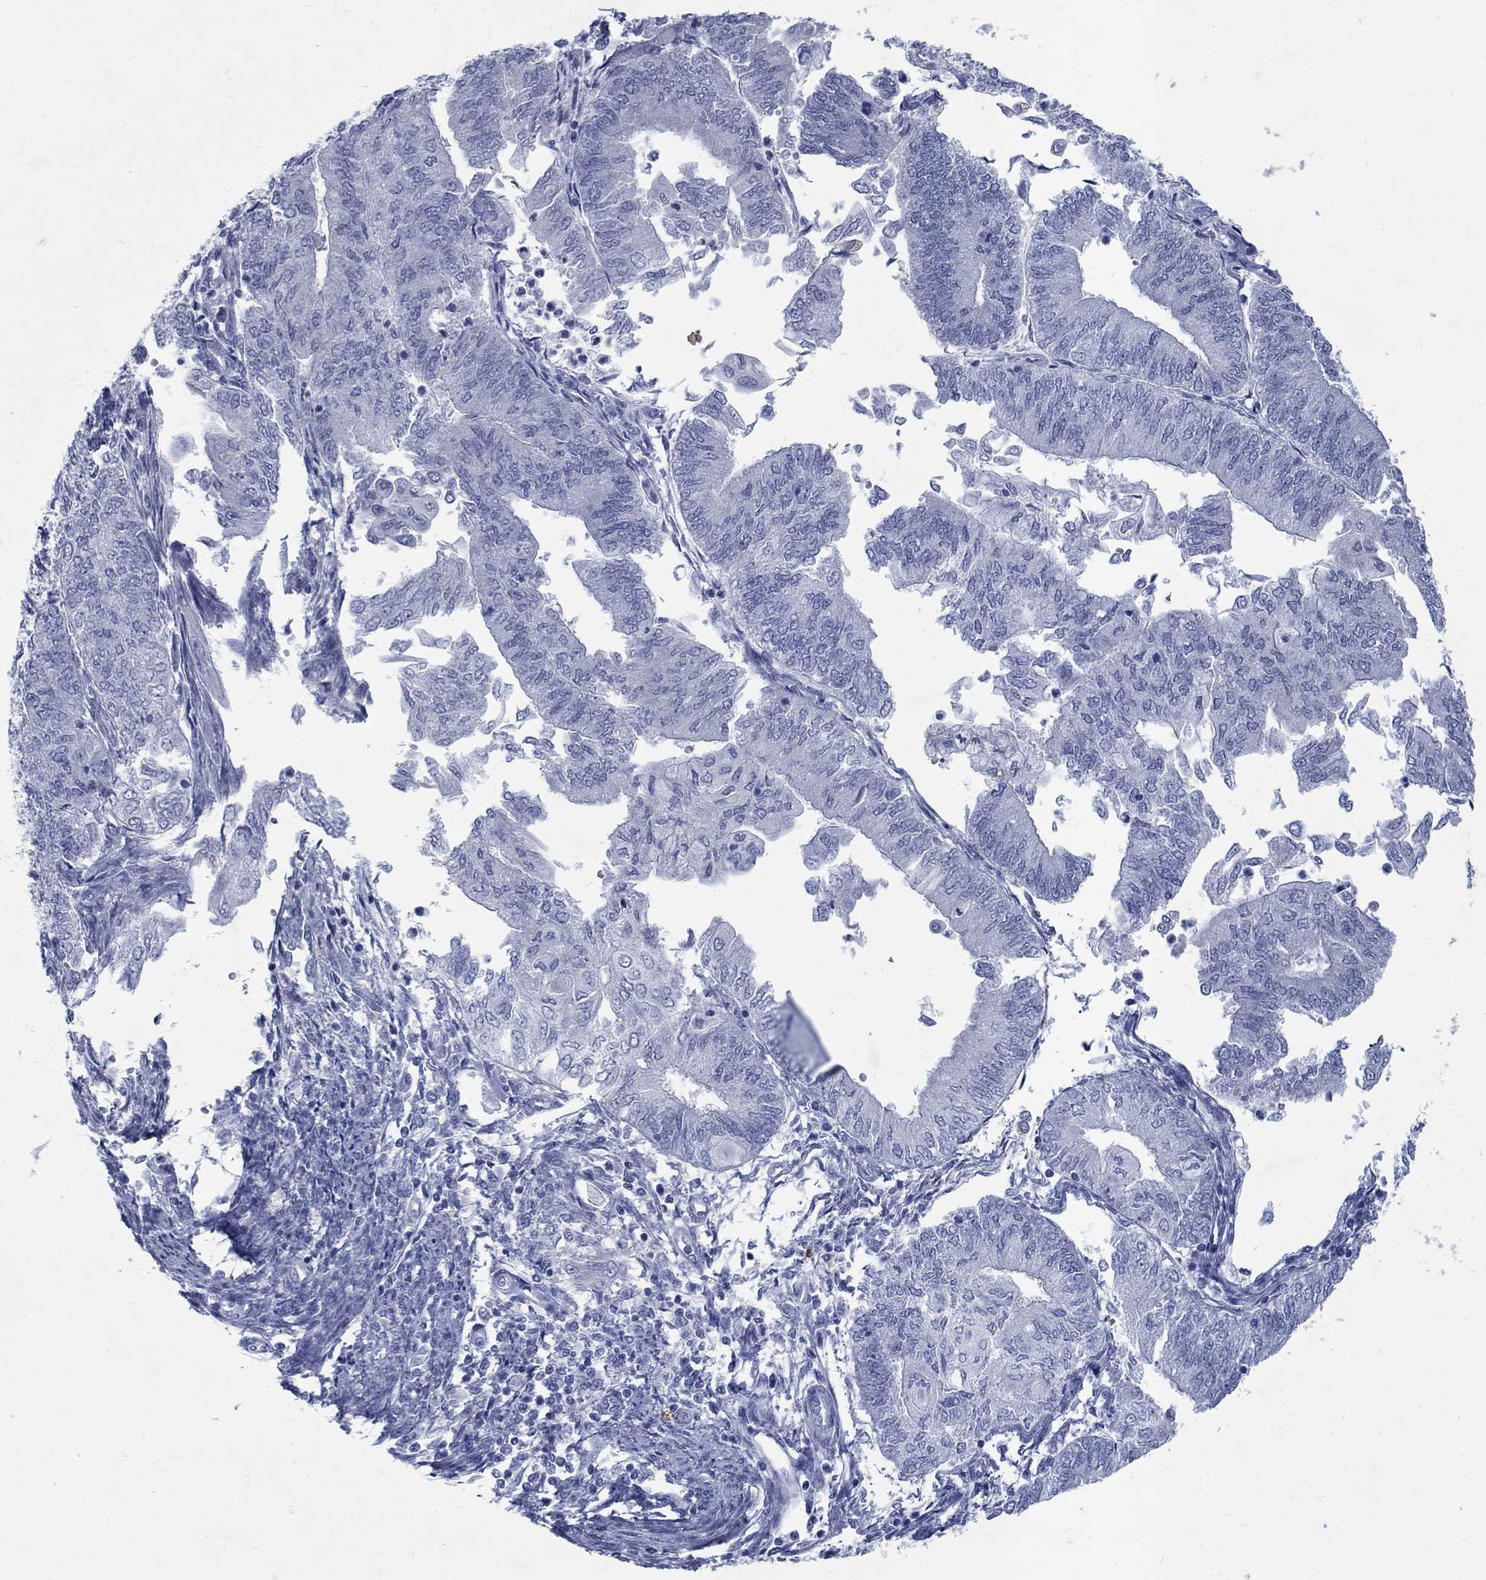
{"staining": {"intensity": "negative", "quantity": "none", "location": "none"}, "tissue": "endometrial cancer", "cell_type": "Tumor cells", "image_type": "cancer", "snomed": [{"axis": "morphology", "description": "Adenocarcinoma, NOS"}, {"axis": "topography", "description": "Endometrium"}], "caption": "Tumor cells show no significant staining in adenocarcinoma (endometrial). The staining is performed using DAB brown chromogen with nuclei counter-stained in using hematoxylin.", "gene": "RFTN2", "patient": {"sex": "female", "age": 59}}